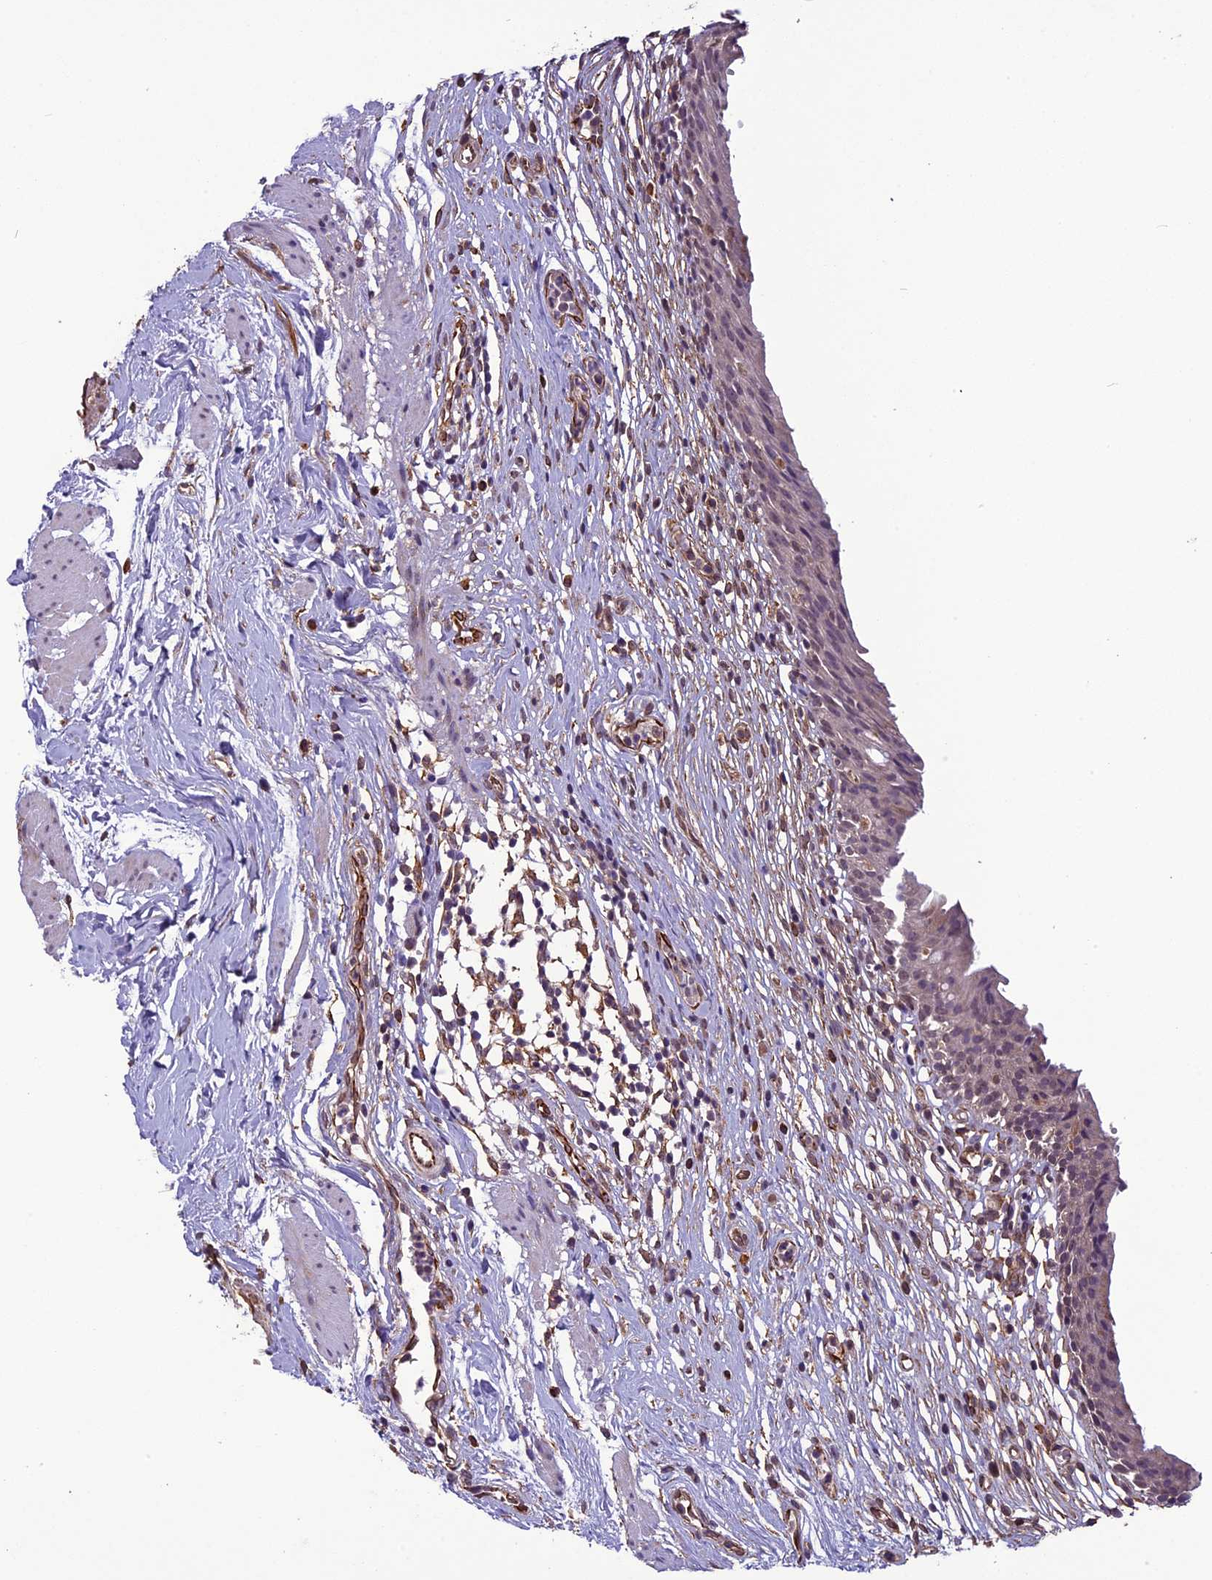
{"staining": {"intensity": "moderate", "quantity": "25%-75%", "location": "nuclear"}, "tissue": "urinary bladder", "cell_type": "Urothelial cells", "image_type": "normal", "snomed": [{"axis": "morphology", "description": "Normal tissue, NOS"}, {"axis": "morphology", "description": "Inflammation, NOS"}, {"axis": "topography", "description": "Urinary bladder"}], "caption": "Immunohistochemistry of unremarkable urinary bladder shows medium levels of moderate nuclear expression in about 25%-75% of urothelial cells.", "gene": "C3orf70", "patient": {"sex": "male", "age": 63}}